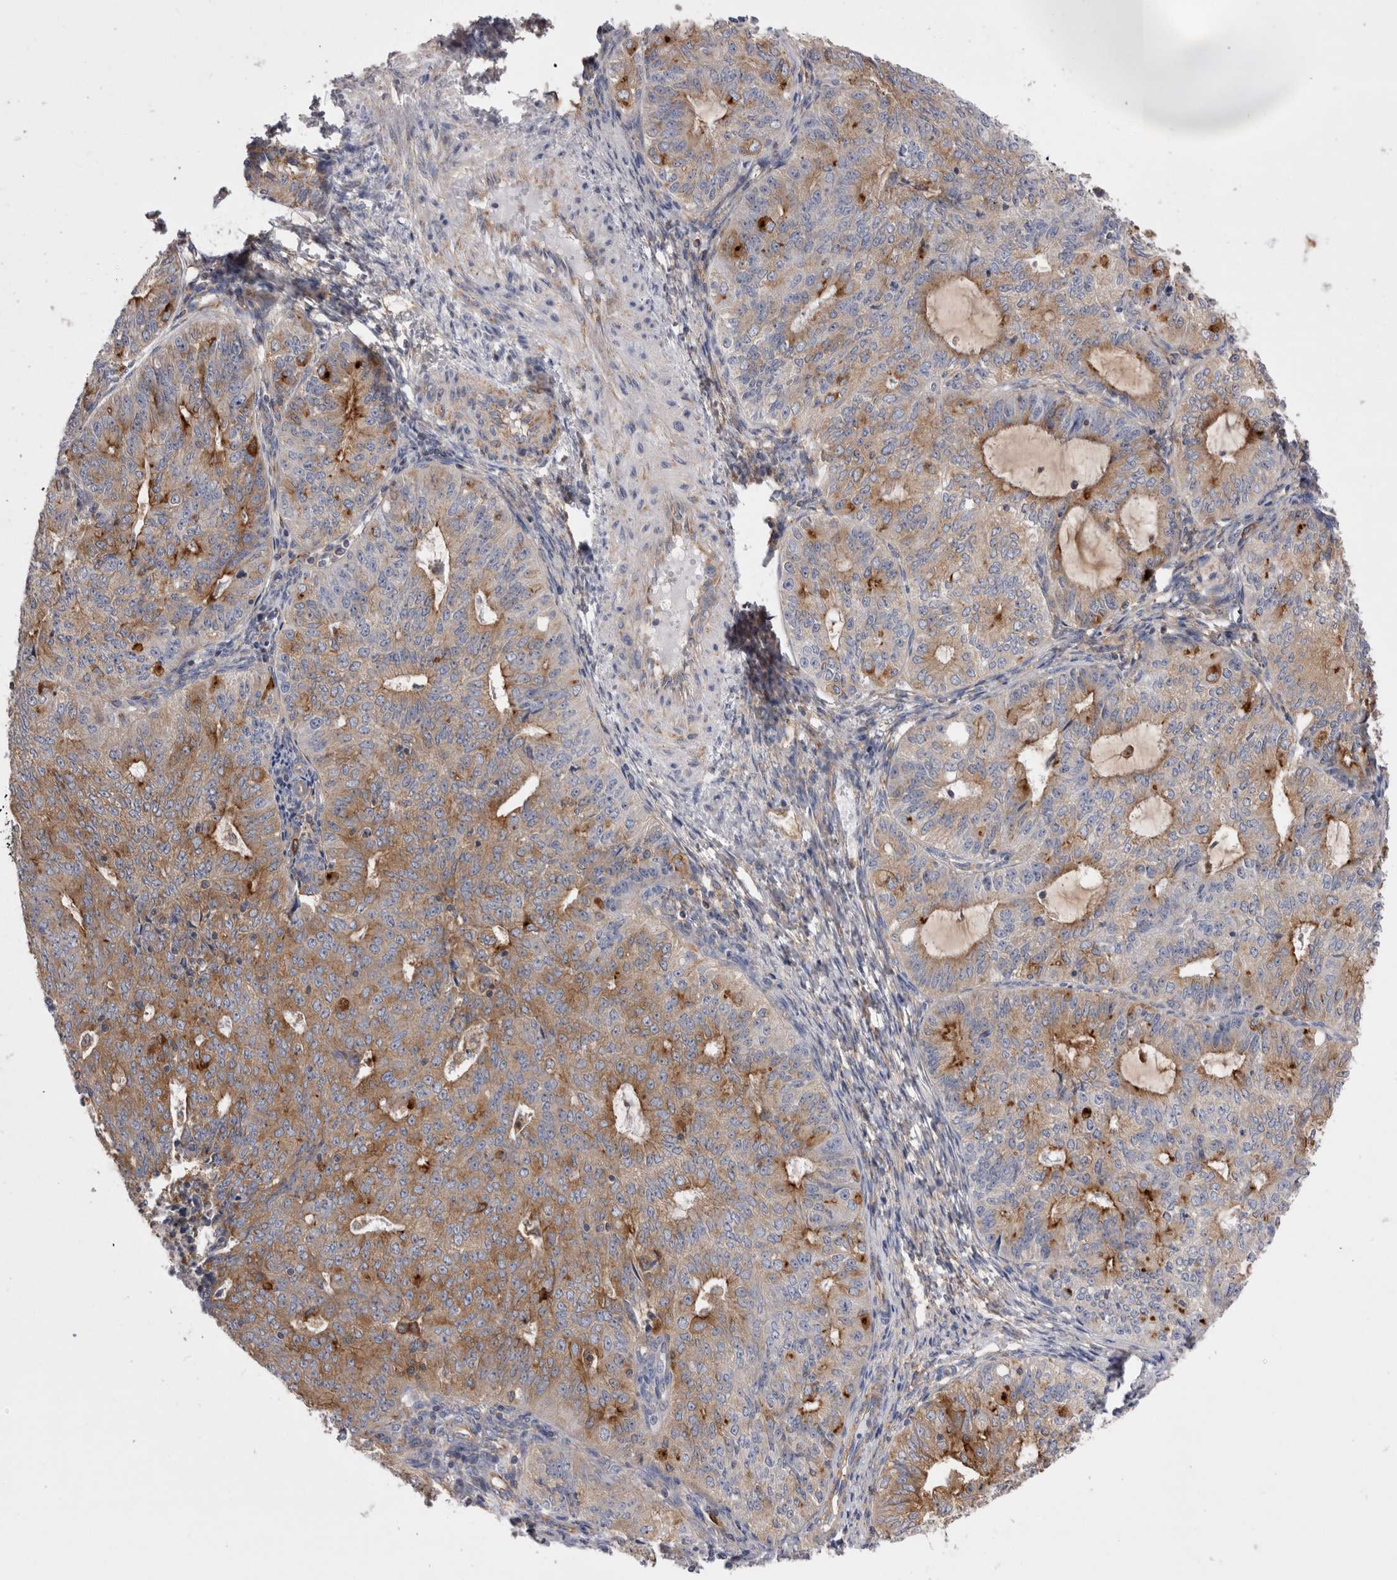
{"staining": {"intensity": "moderate", "quantity": ">75%", "location": "cytoplasmic/membranous"}, "tissue": "endometrial cancer", "cell_type": "Tumor cells", "image_type": "cancer", "snomed": [{"axis": "morphology", "description": "Adenocarcinoma, NOS"}, {"axis": "topography", "description": "Endometrium"}], "caption": "Immunohistochemistry (IHC) of endometrial cancer (adenocarcinoma) displays medium levels of moderate cytoplasmic/membranous positivity in approximately >75% of tumor cells.", "gene": "RAB11FIP1", "patient": {"sex": "female", "age": 32}}